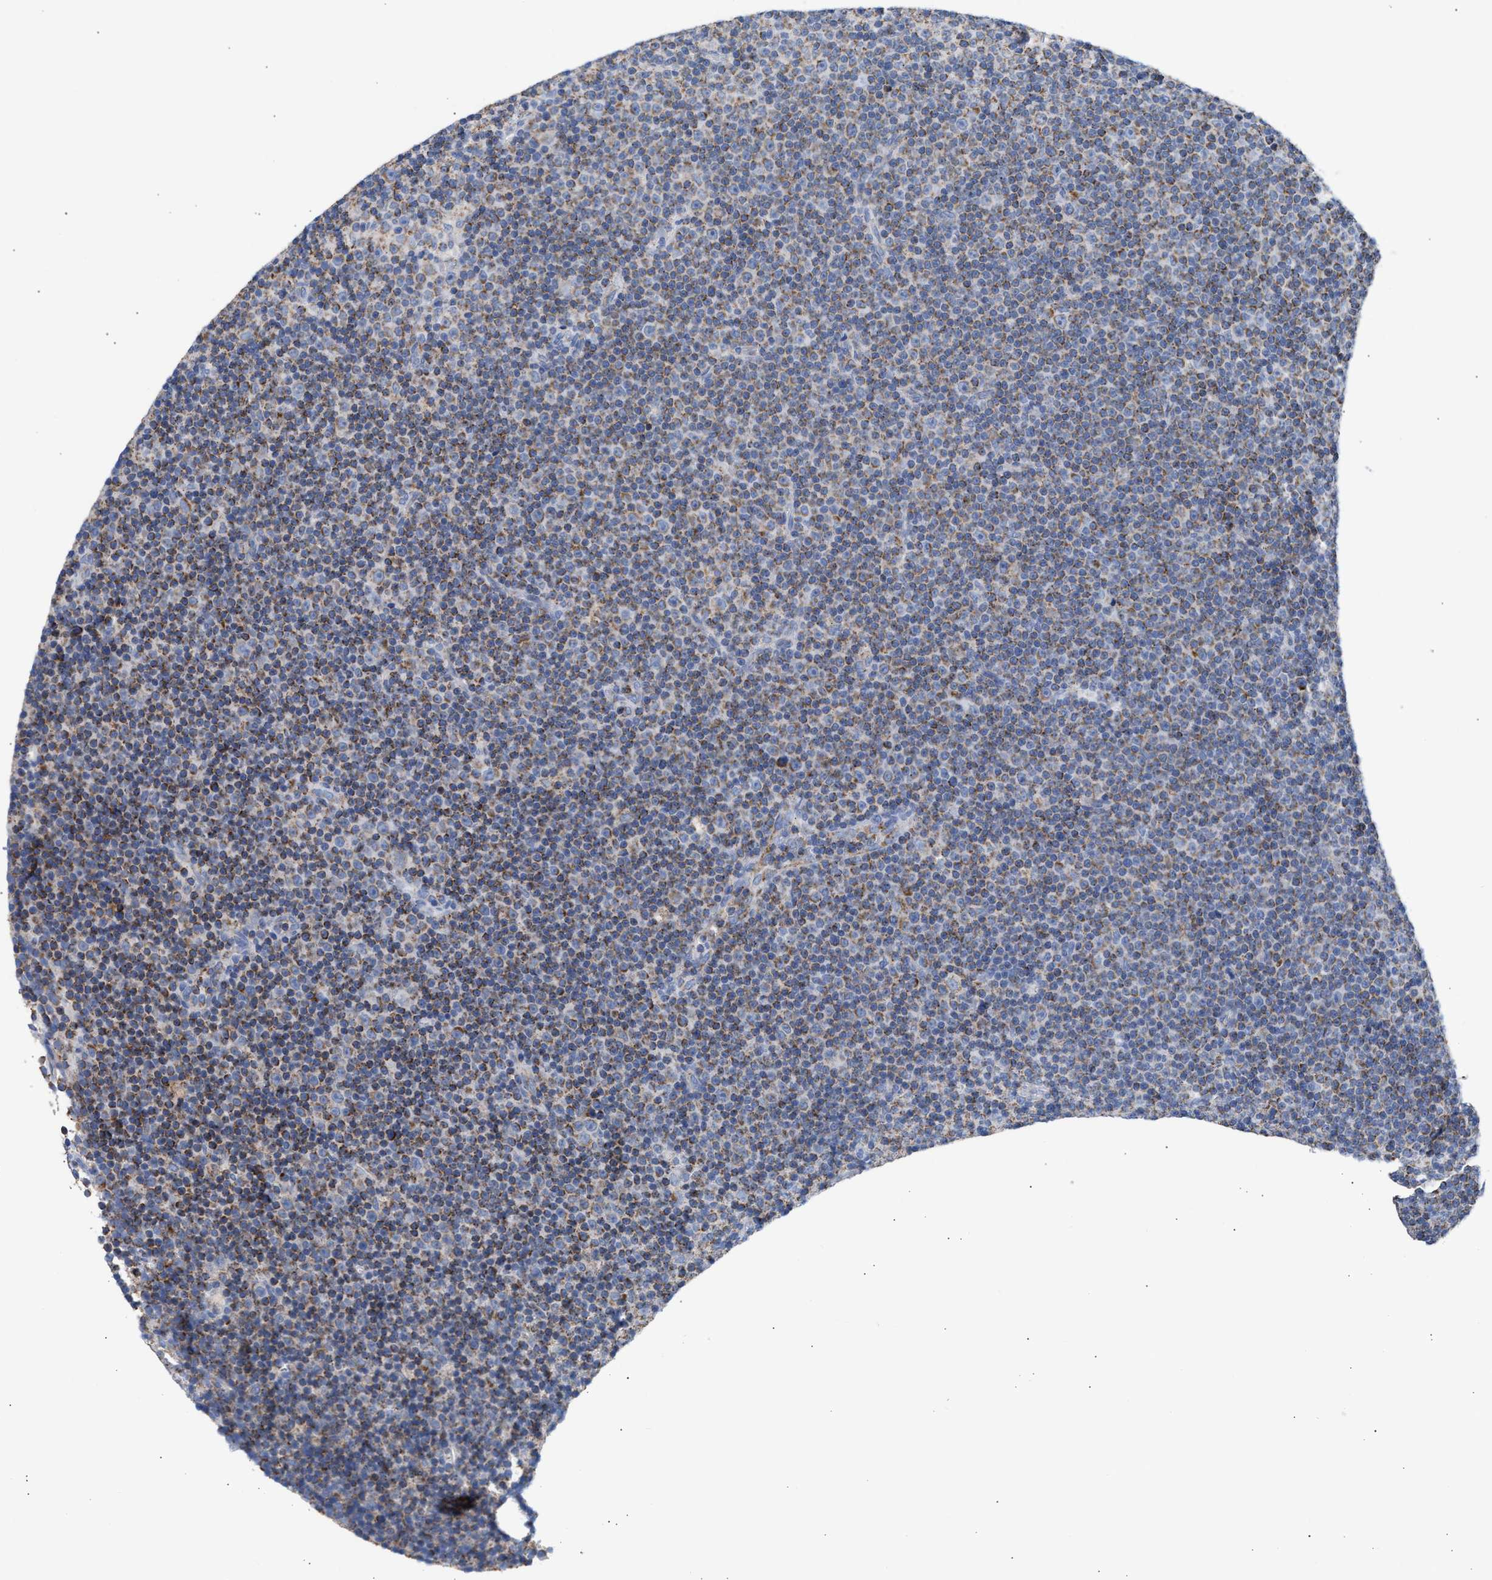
{"staining": {"intensity": "weak", "quantity": "25%-75%", "location": "cytoplasmic/membranous"}, "tissue": "lymphoma", "cell_type": "Tumor cells", "image_type": "cancer", "snomed": [{"axis": "morphology", "description": "Malignant lymphoma, non-Hodgkin's type, Low grade"}, {"axis": "topography", "description": "Lymph node"}], "caption": "The immunohistochemical stain shows weak cytoplasmic/membranous staining in tumor cells of lymphoma tissue.", "gene": "ACOT13", "patient": {"sex": "female", "age": 67}}